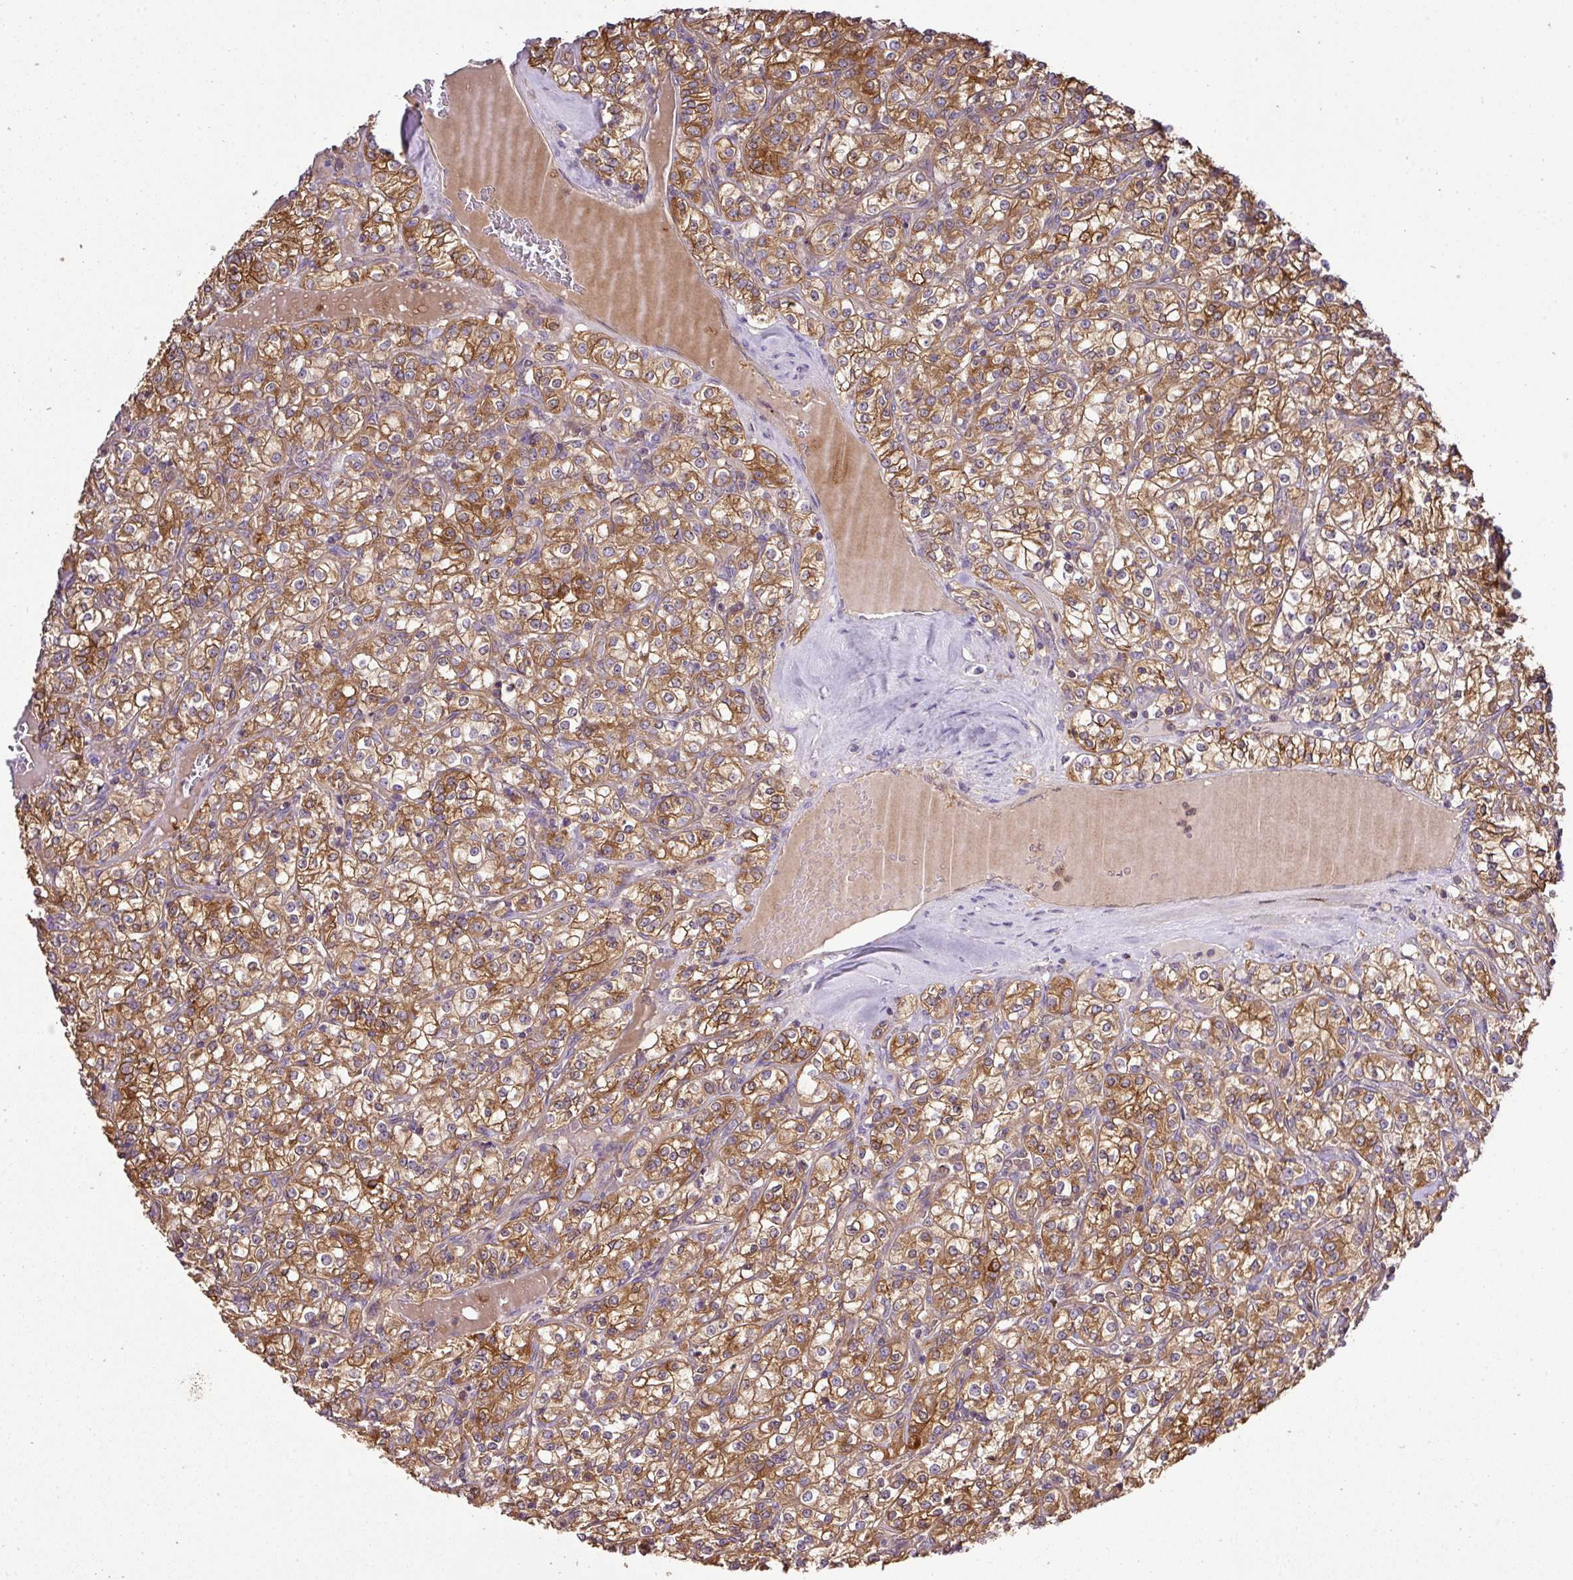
{"staining": {"intensity": "moderate", "quantity": ">75%", "location": "cytoplasmic/membranous"}, "tissue": "renal cancer", "cell_type": "Tumor cells", "image_type": "cancer", "snomed": [{"axis": "morphology", "description": "Adenocarcinoma, NOS"}, {"axis": "topography", "description": "Kidney"}], "caption": "Adenocarcinoma (renal) stained with IHC shows moderate cytoplasmic/membranous staining in approximately >75% of tumor cells.", "gene": "TMEM107", "patient": {"sex": "male", "age": 77}}